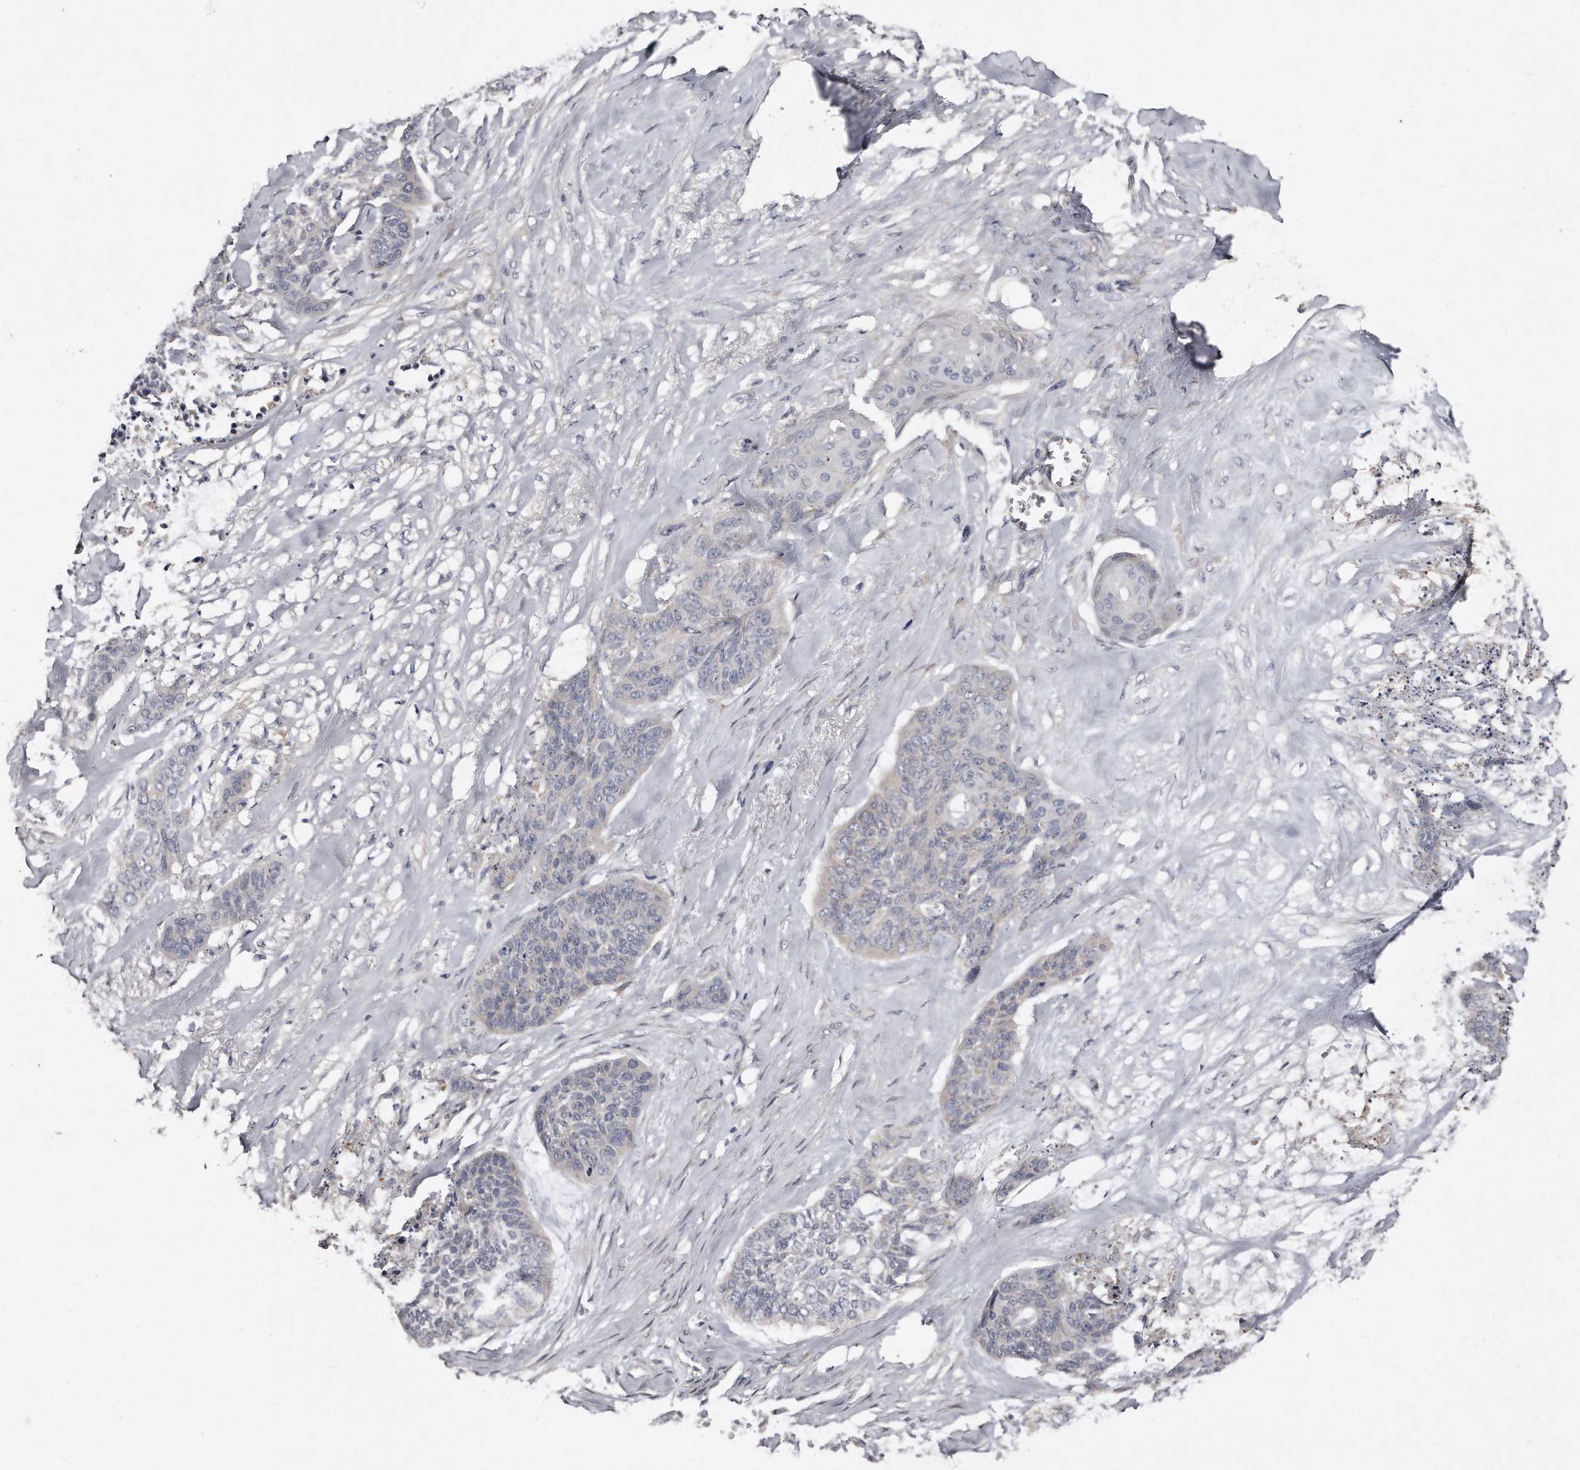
{"staining": {"intensity": "negative", "quantity": "none", "location": "none"}, "tissue": "skin cancer", "cell_type": "Tumor cells", "image_type": "cancer", "snomed": [{"axis": "morphology", "description": "Basal cell carcinoma"}, {"axis": "topography", "description": "Skin"}], "caption": "A photomicrograph of human skin cancer is negative for staining in tumor cells. Brightfield microscopy of immunohistochemistry (IHC) stained with DAB (brown) and hematoxylin (blue), captured at high magnification.", "gene": "LMOD1", "patient": {"sex": "female", "age": 64}}